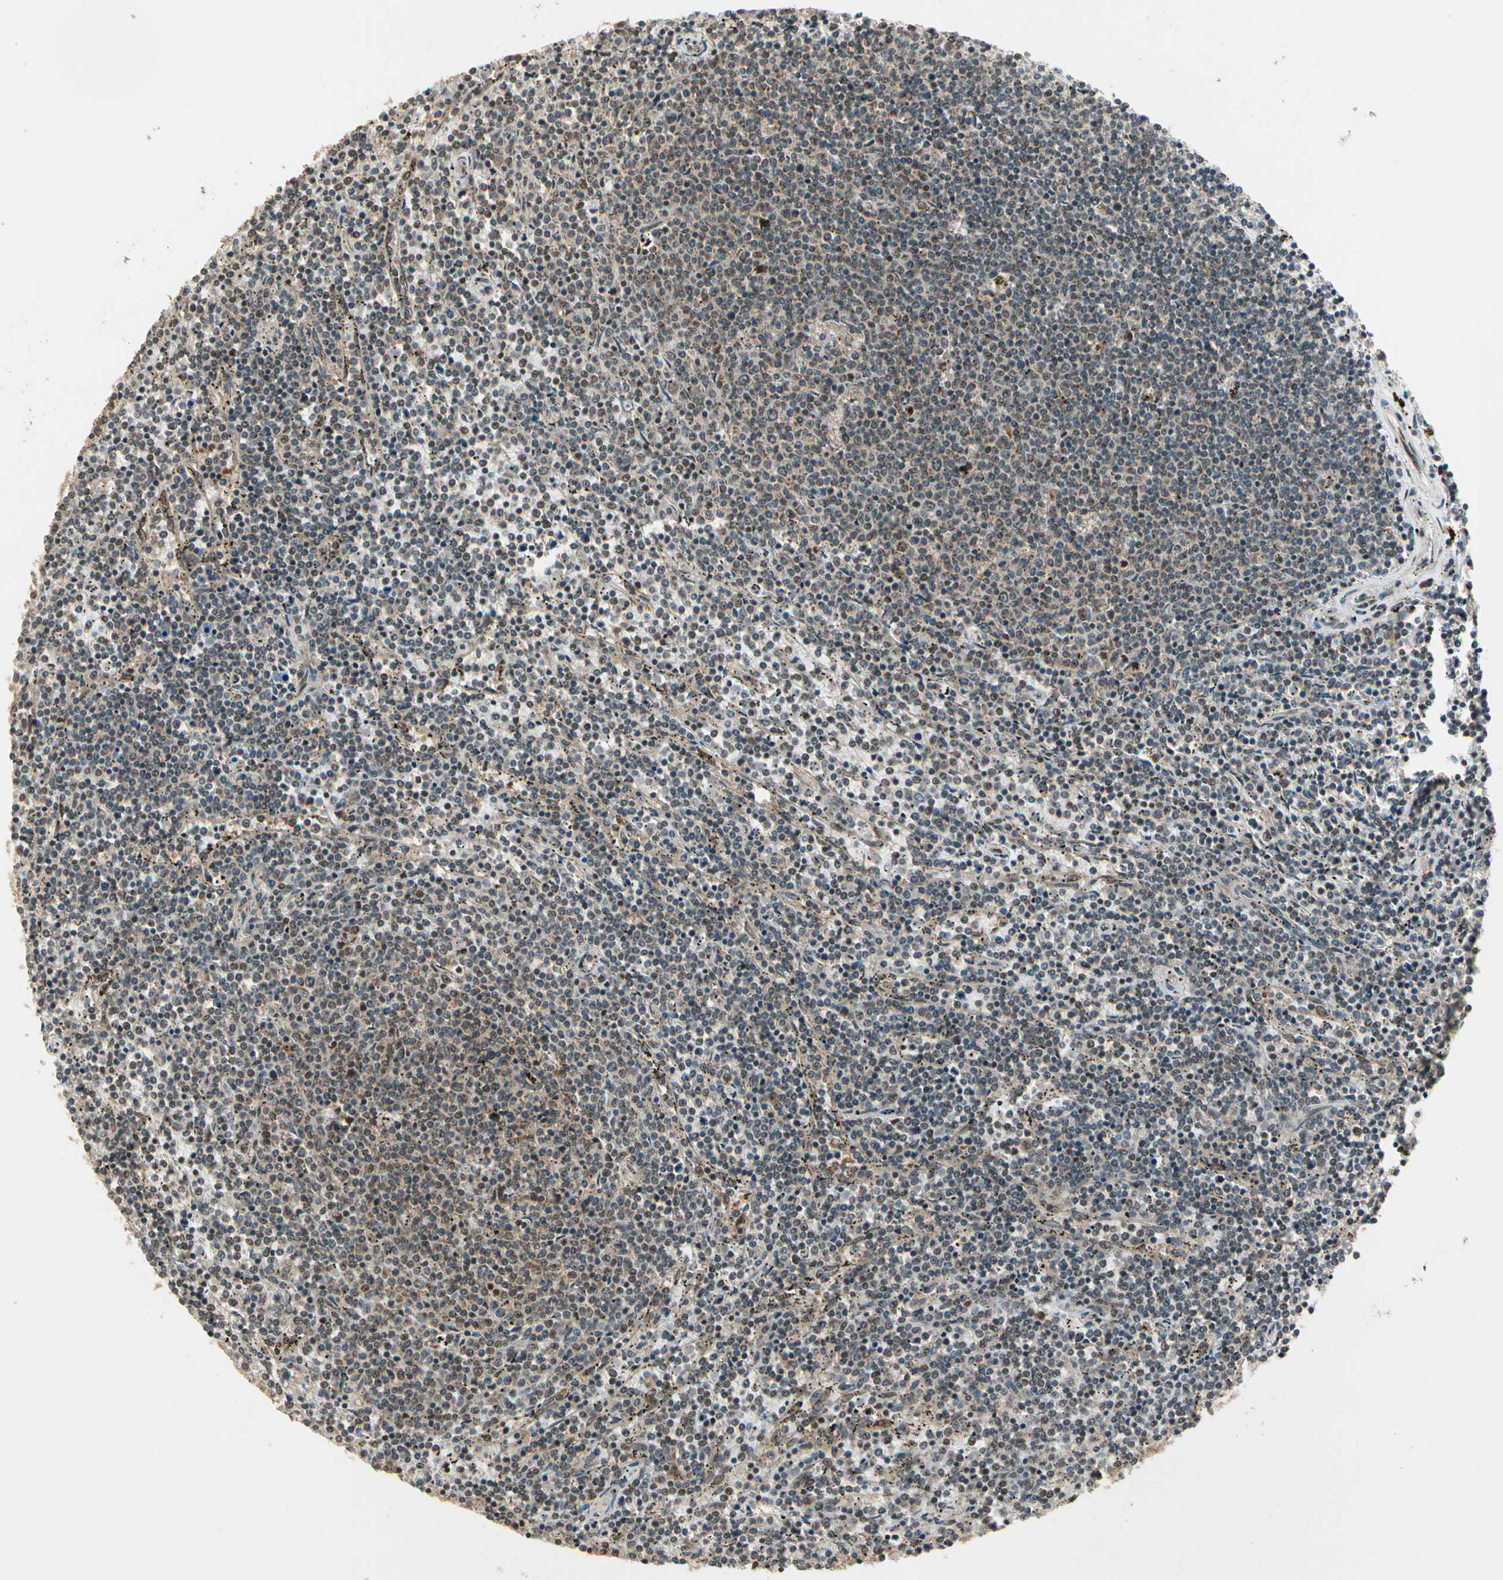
{"staining": {"intensity": "weak", "quantity": "25%-75%", "location": "cytoplasmic/membranous"}, "tissue": "lymphoma", "cell_type": "Tumor cells", "image_type": "cancer", "snomed": [{"axis": "morphology", "description": "Malignant lymphoma, non-Hodgkin's type, Low grade"}, {"axis": "topography", "description": "Spleen"}], "caption": "Immunohistochemistry (IHC) photomicrograph of lymphoma stained for a protein (brown), which reveals low levels of weak cytoplasmic/membranous expression in approximately 25%-75% of tumor cells.", "gene": "GLUL", "patient": {"sex": "female", "age": 50}}